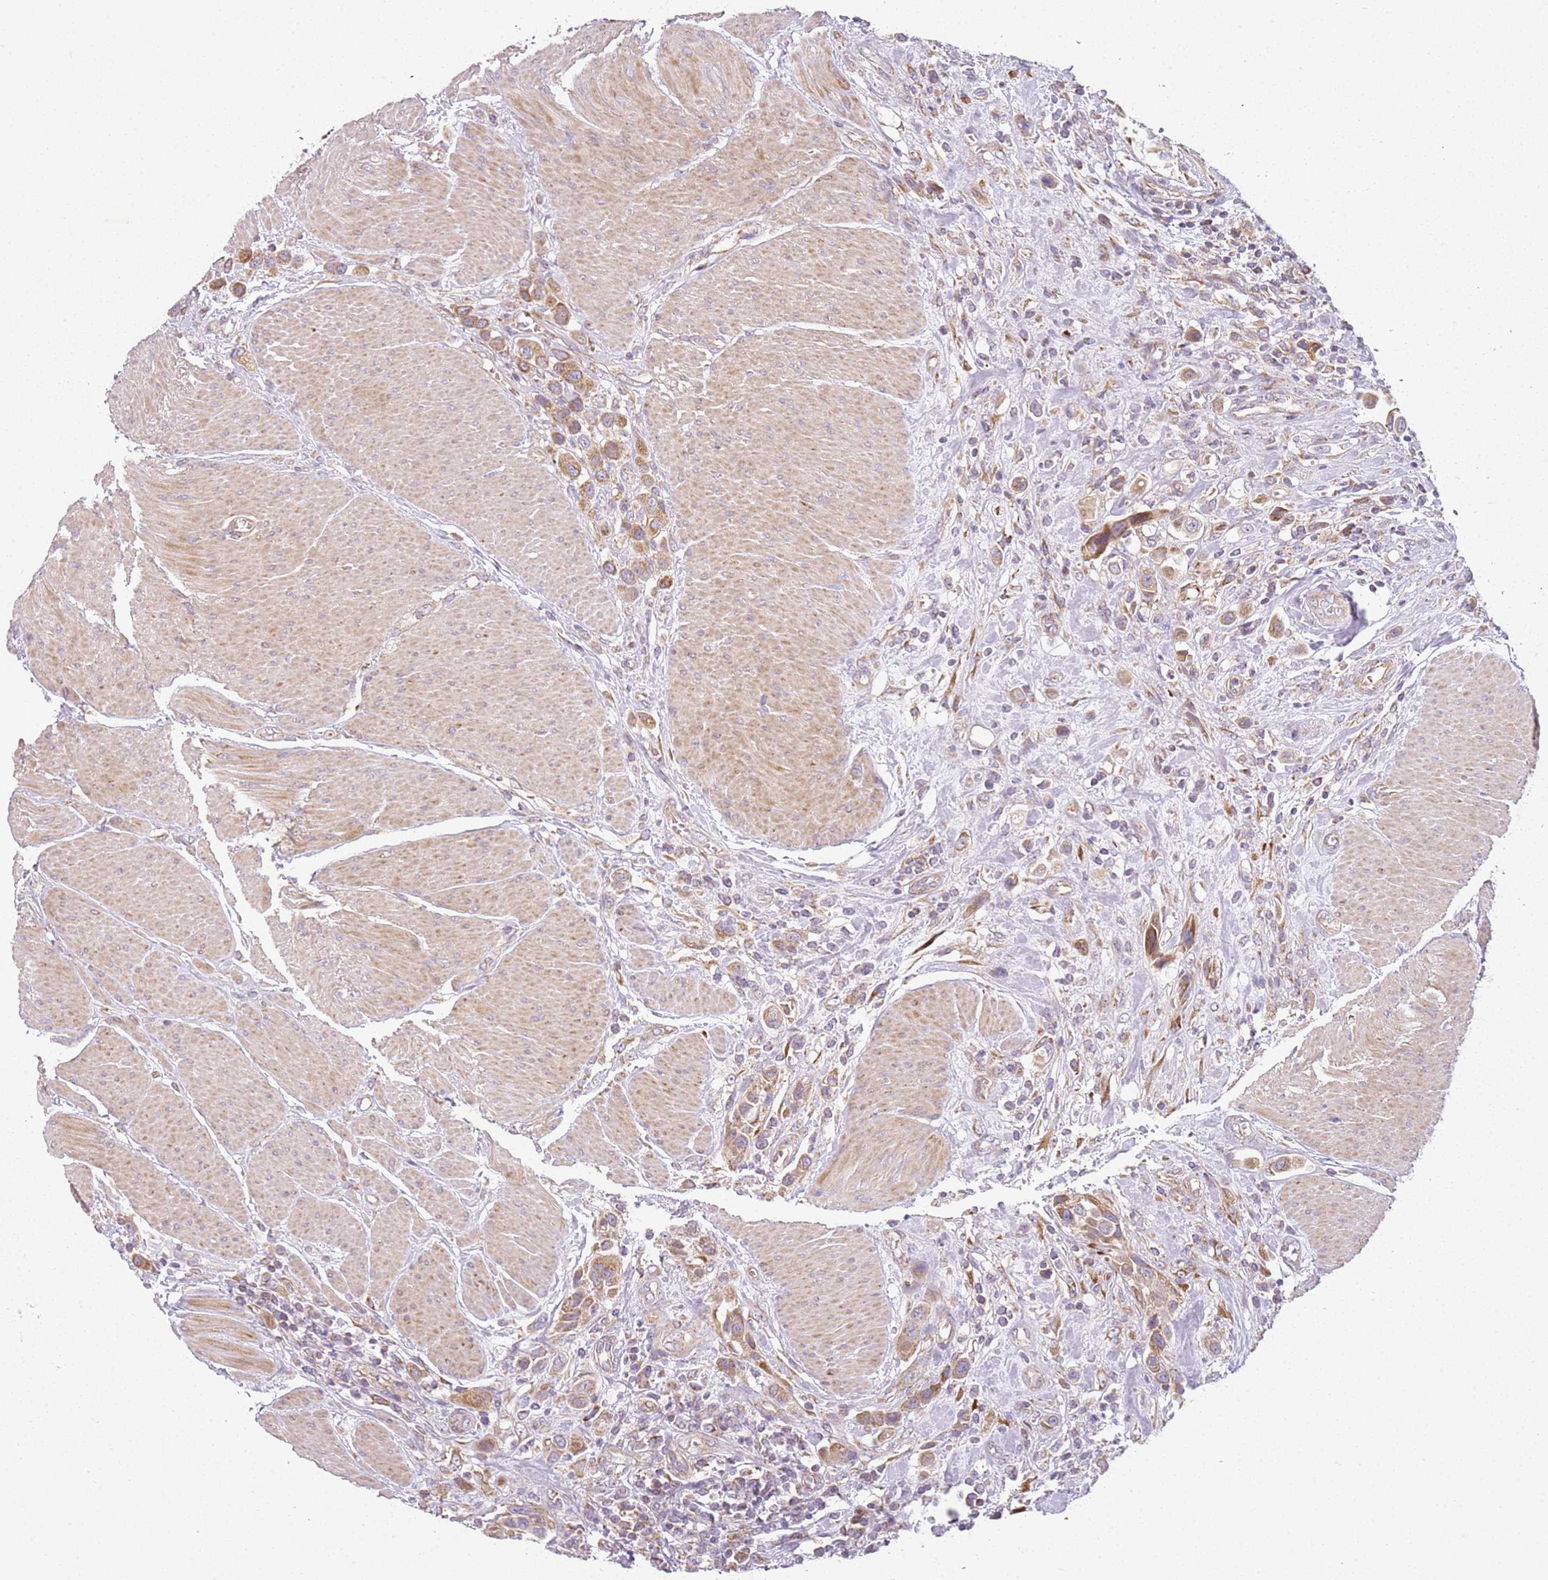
{"staining": {"intensity": "moderate", "quantity": ">75%", "location": "cytoplasmic/membranous"}, "tissue": "urothelial cancer", "cell_type": "Tumor cells", "image_type": "cancer", "snomed": [{"axis": "morphology", "description": "Urothelial carcinoma, High grade"}, {"axis": "topography", "description": "Urinary bladder"}], "caption": "Tumor cells reveal medium levels of moderate cytoplasmic/membranous staining in approximately >75% of cells in urothelial cancer. (IHC, brightfield microscopy, high magnification).", "gene": "TMEM200C", "patient": {"sex": "male", "age": 50}}